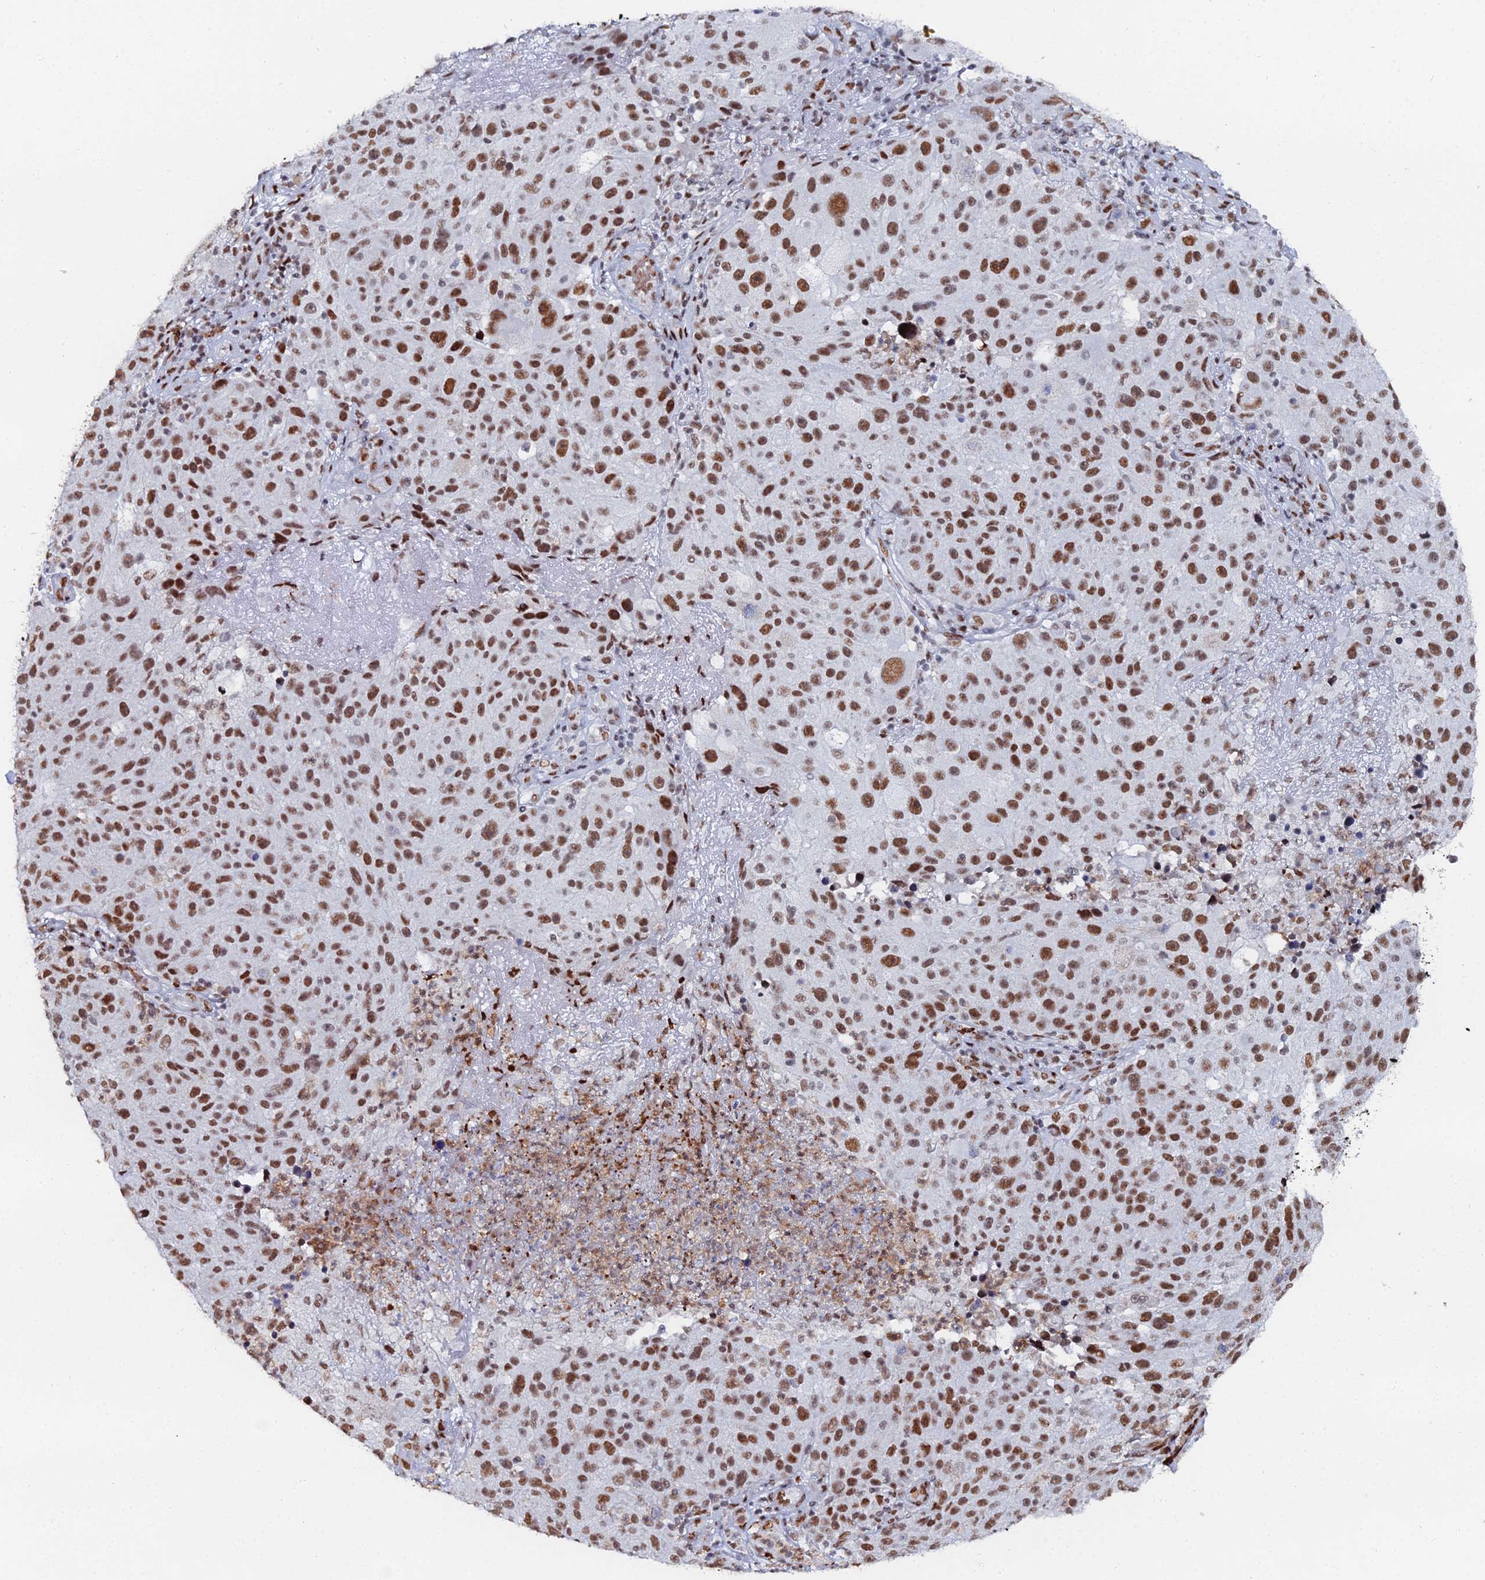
{"staining": {"intensity": "moderate", "quantity": ">75%", "location": "nuclear"}, "tissue": "melanoma", "cell_type": "Tumor cells", "image_type": "cancer", "snomed": [{"axis": "morphology", "description": "Malignant melanoma, NOS"}, {"axis": "topography", "description": "Skin"}], "caption": "An immunohistochemistry histopathology image of tumor tissue is shown. Protein staining in brown shows moderate nuclear positivity in melanoma within tumor cells.", "gene": "GSC2", "patient": {"sex": "male", "age": 53}}